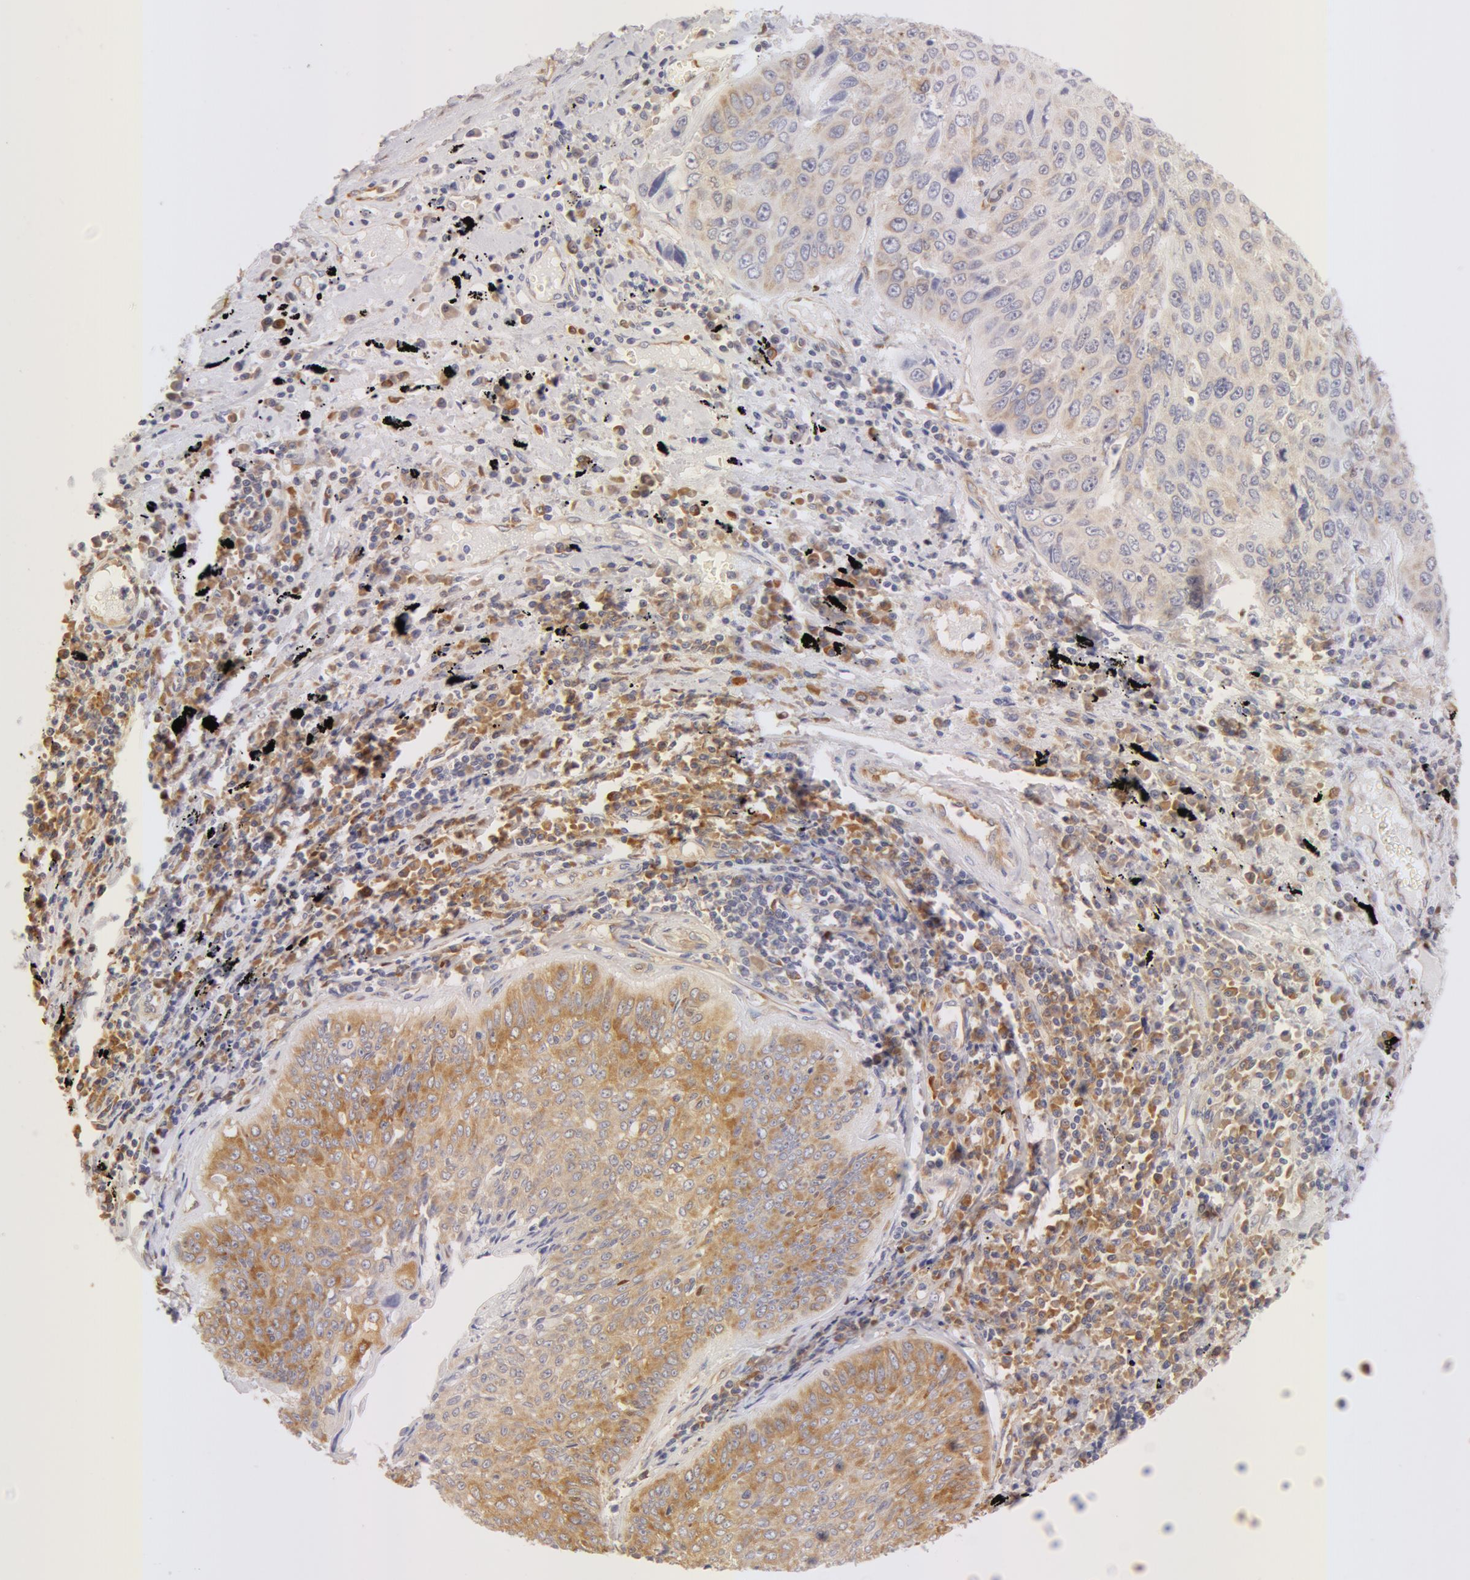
{"staining": {"intensity": "weak", "quantity": "25%-75%", "location": "cytoplasmic/membranous"}, "tissue": "lung cancer", "cell_type": "Tumor cells", "image_type": "cancer", "snomed": [{"axis": "morphology", "description": "Adenocarcinoma, NOS"}, {"axis": "topography", "description": "Lung"}], "caption": "Adenocarcinoma (lung) stained for a protein (brown) displays weak cytoplasmic/membranous positive expression in about 25%-75% of tumor cells.", "gene": "DDX3Y", "patient": {"sex": "male", "age": 60}}